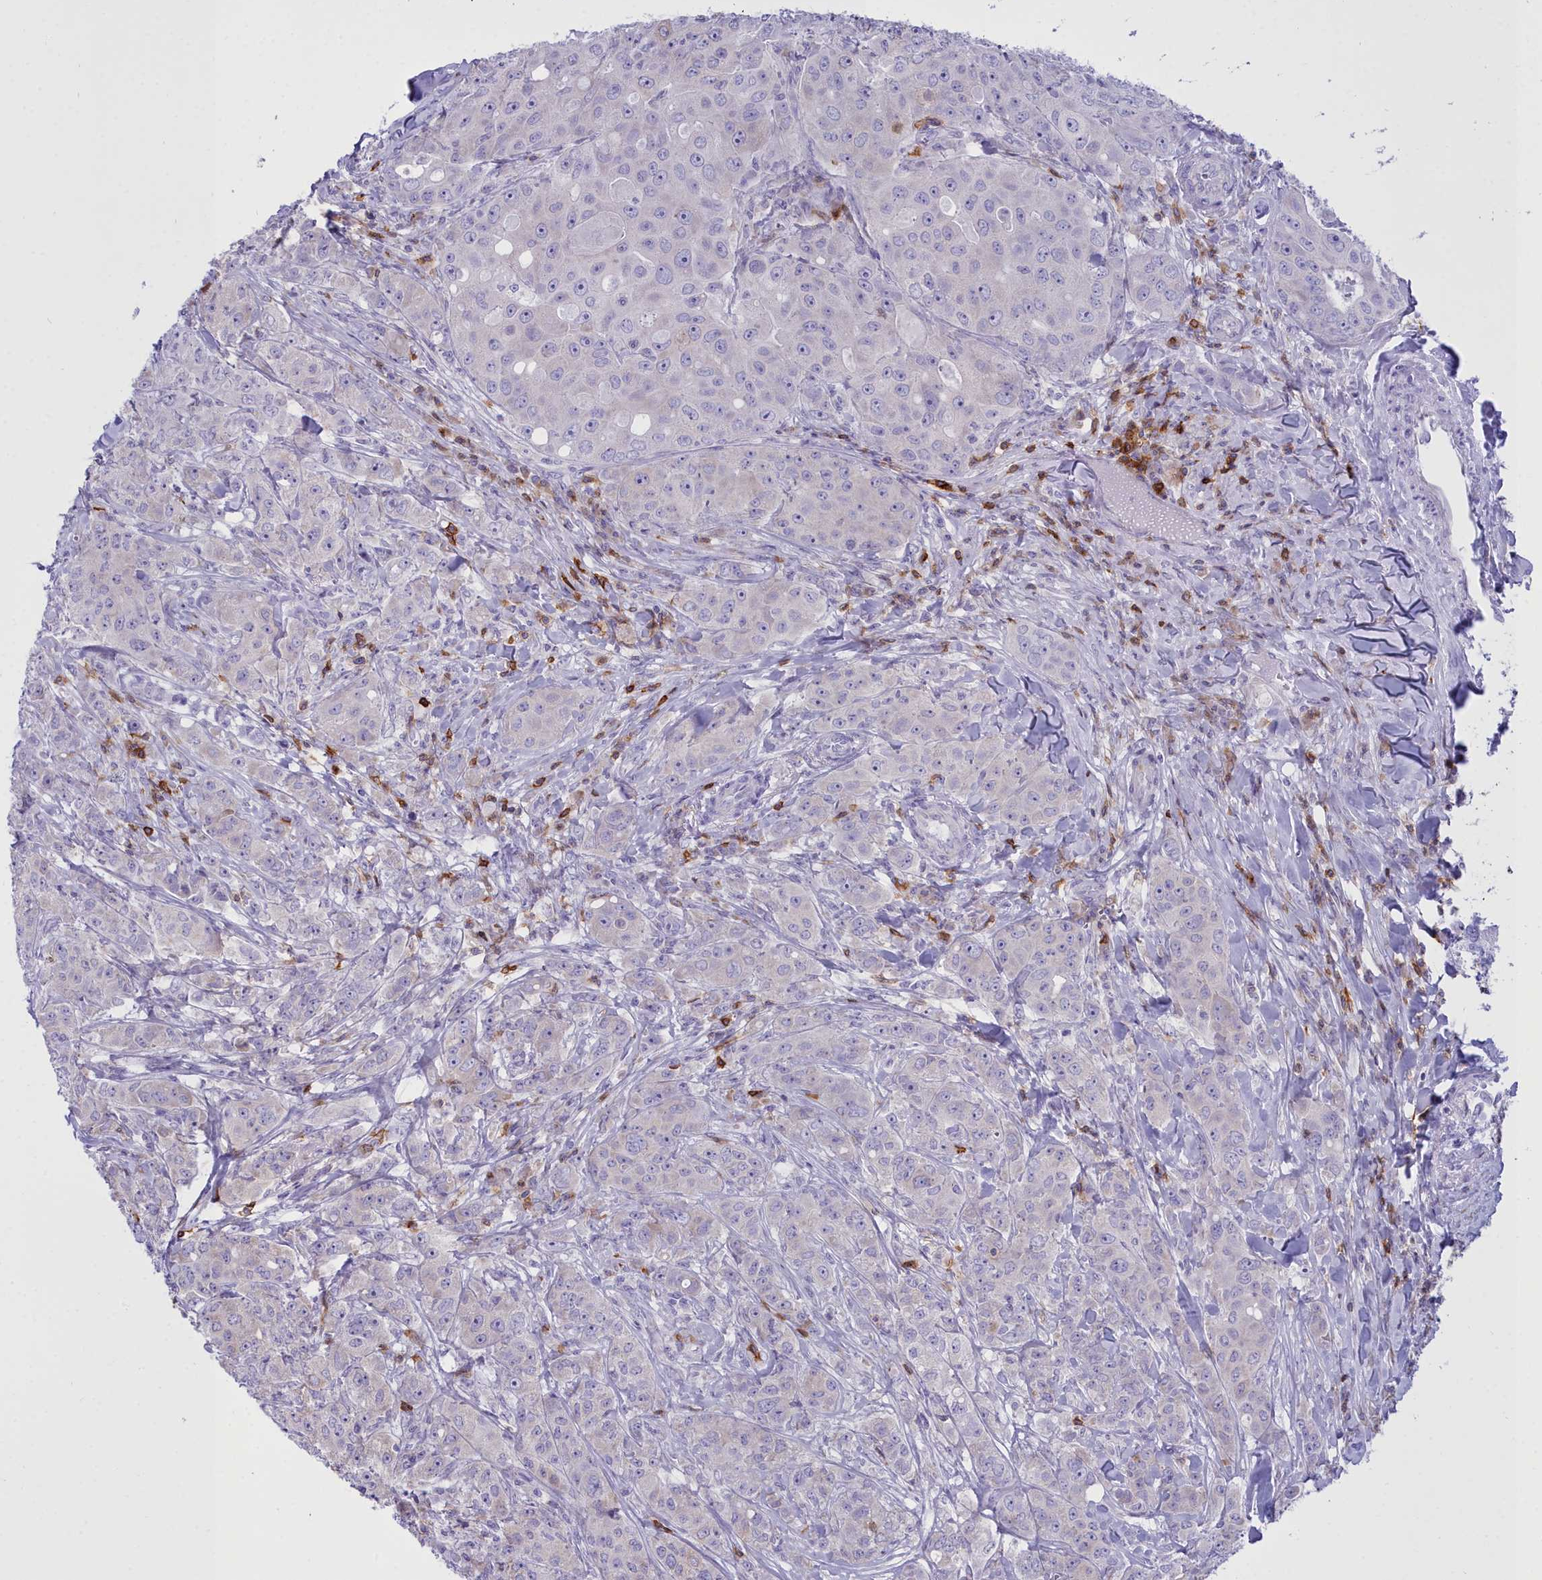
{"staining": {"intensity": "negative", "quantity": "none", "location": "none"}, "tissue": "breast cancer", "cell_type": "Tumor cells", "image_type": "cancer", "snomed": [{"axis": "morphology", "description": "Duct carcinoma"}, {"axis": "topography", "description": "Breast"}], "caption": "Immunohistochemical staining of human breast cancer shows no significant staining in tumor cells. Brightfield microscopy of immunohistochemistry (IHC) stained with DAB (3,3'-diaminobenzidine) (brown) and hematoxylin (blue), captured at high magnification.", "gene": "CD5", "patient": {"sex": "female", "age": 43}}